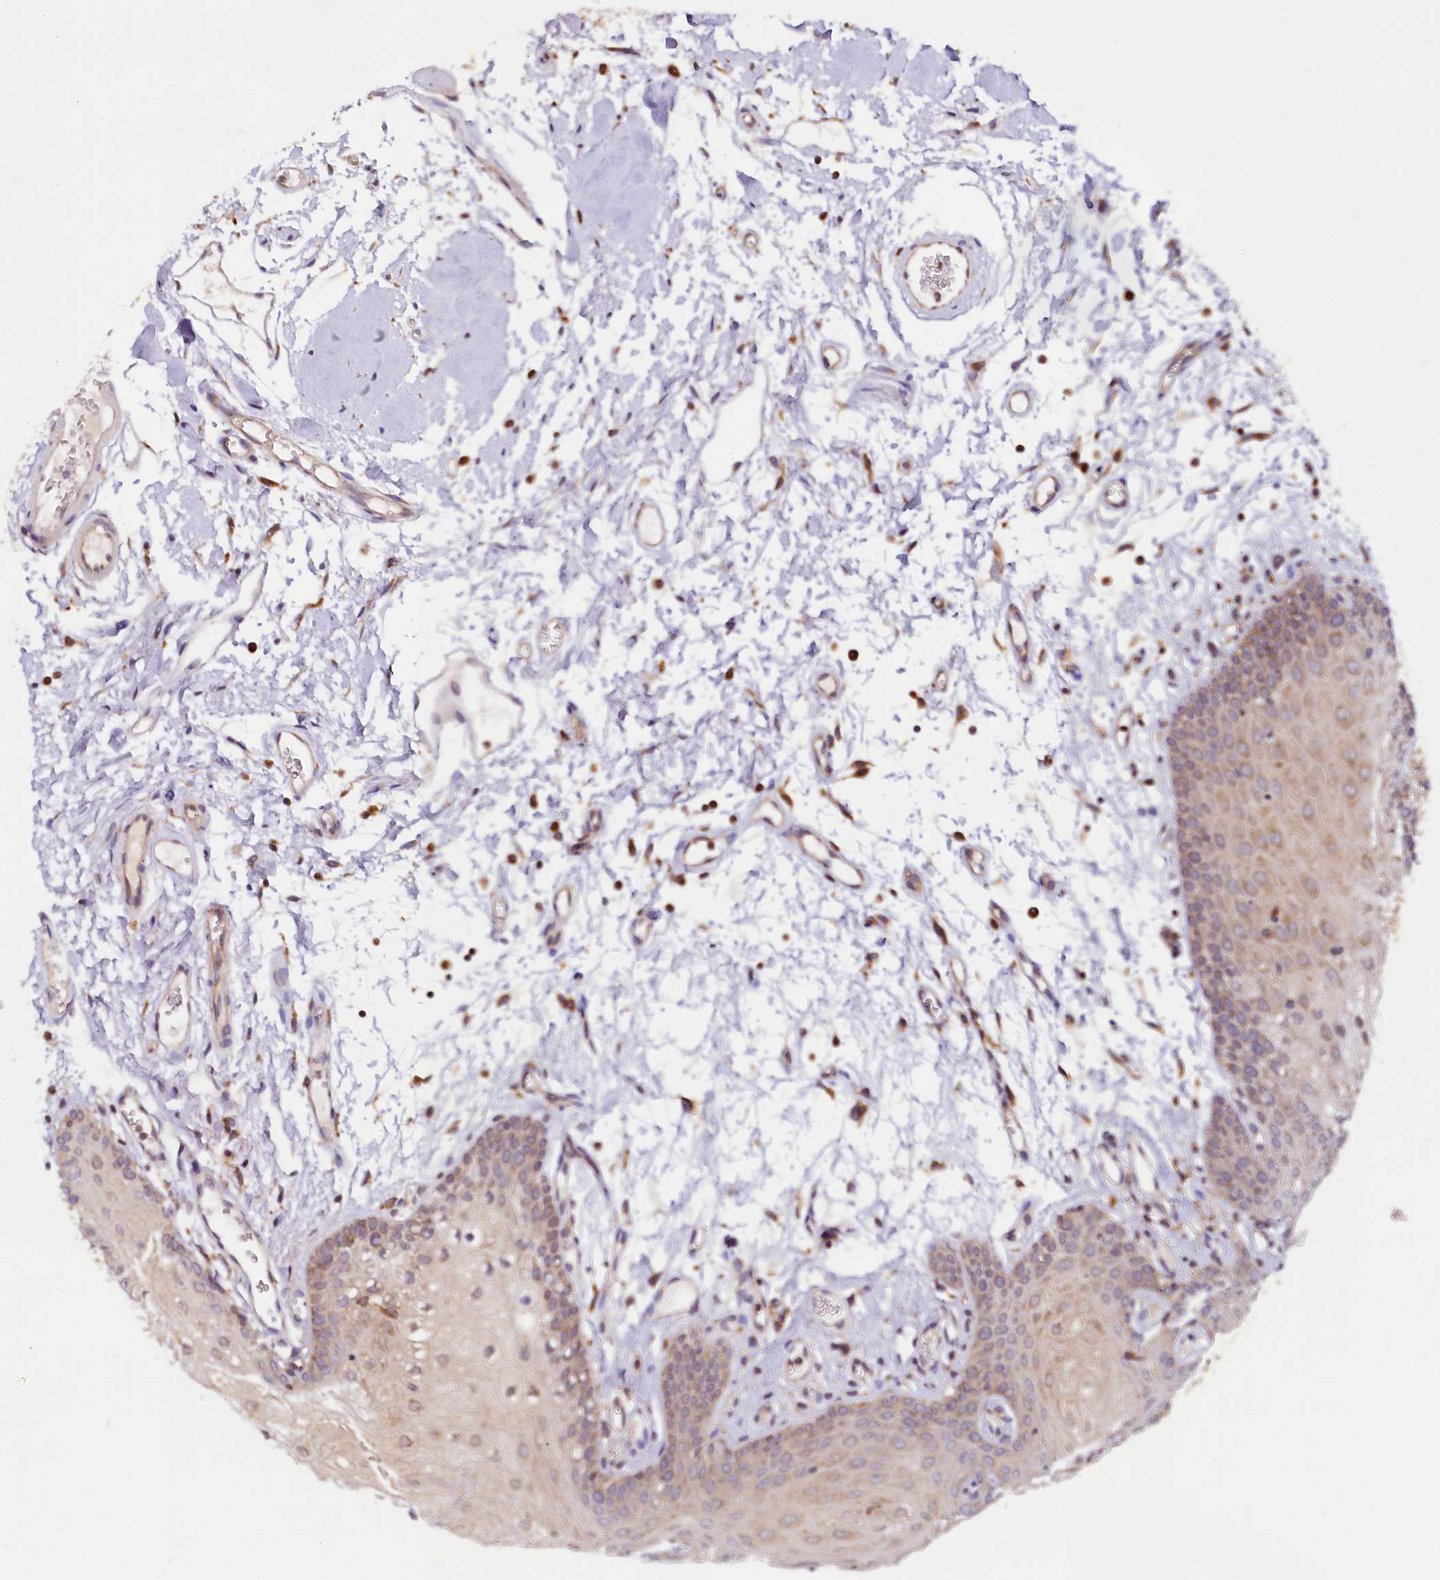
{"staining": {"intensity": "moderate", "quantity": "25%-75%", "location": "cytoplasmic/membranous"}, "tissue": "oral mucosa", "cell_type": "Squamous epithelial cells", "image_type": "normal", "snomed": [{"axis": "morphology", "description": "Normal tissue, NOS"}, {"axis": "topography", "description": "Oral tissue"}, {"axis": "topography", "description": "Tounge, NOS"}], "caption": "Benign oral mucosa was stained to show a protein in brown. There is medium levels of moderate cytoplasmic/membranous expression in approximately 25%-75% of squamous epithelial cells.", "gene": "UFM1", "patient": {"sex": "female", "age": 73}}